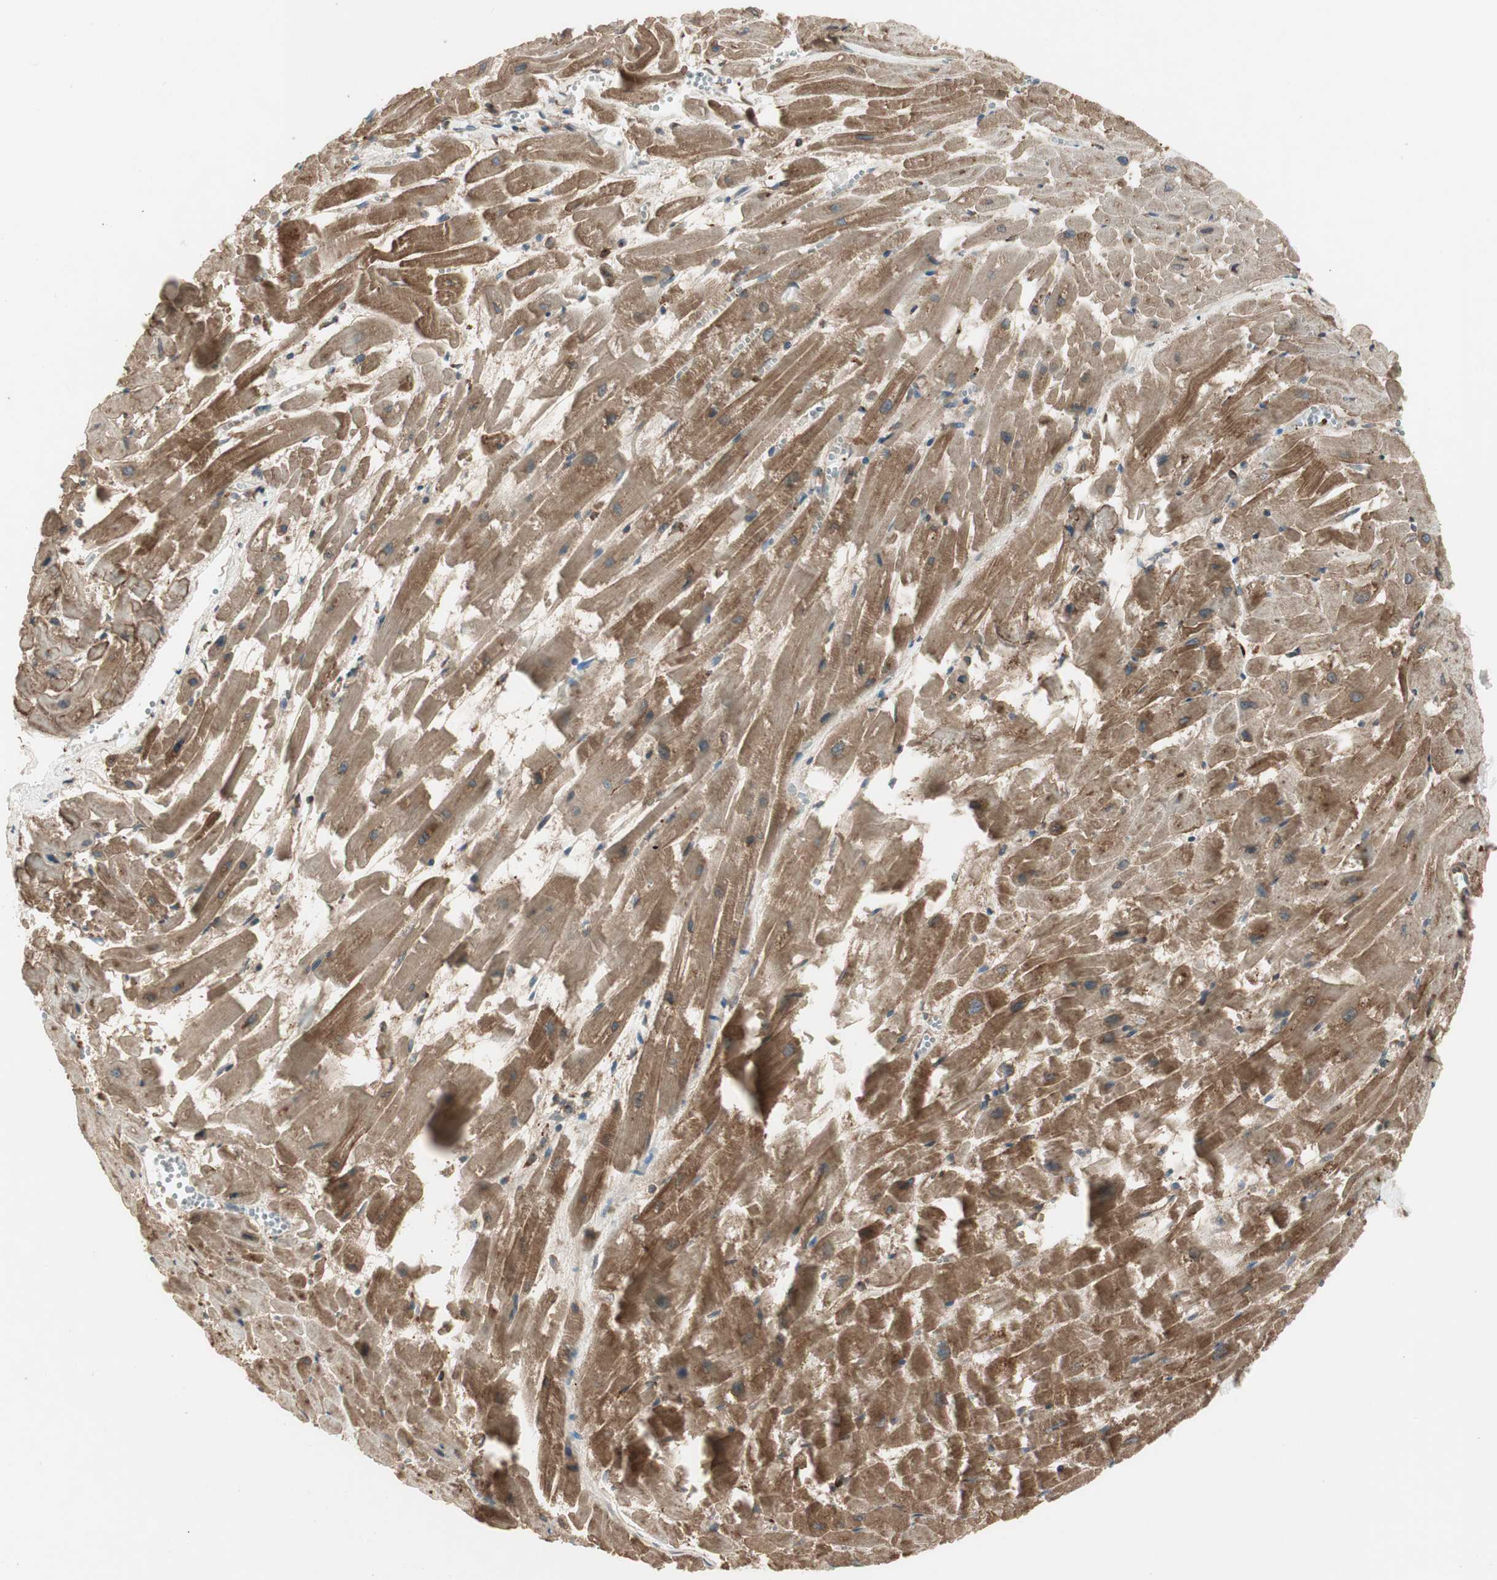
{"staining": {"intensity": "moderate", "quantity": ">75%", "location": "cytoplasmic/membranous"}, "tissue": "heart muscle", "cell_type": "Cardiomyocytes", "image_type": "normal", "snomed": [{"axis": "morphology", "description": "Normal tissue, NOS"}, {"axis": "topography", "description": "Heart"}], "caption": "High-power microscopy captured an IHC photomicrograph of normal heart muscle, revealing moderate cytoplasmic/membranous staining in about >75% of cardiomyocytes. (DAB (3,3'-diaminobenzidine) = brown stain, brightfield microscopy at high magnification).", "gene": "PRKG1", "patient": {"sex": "female", "age": 19}}